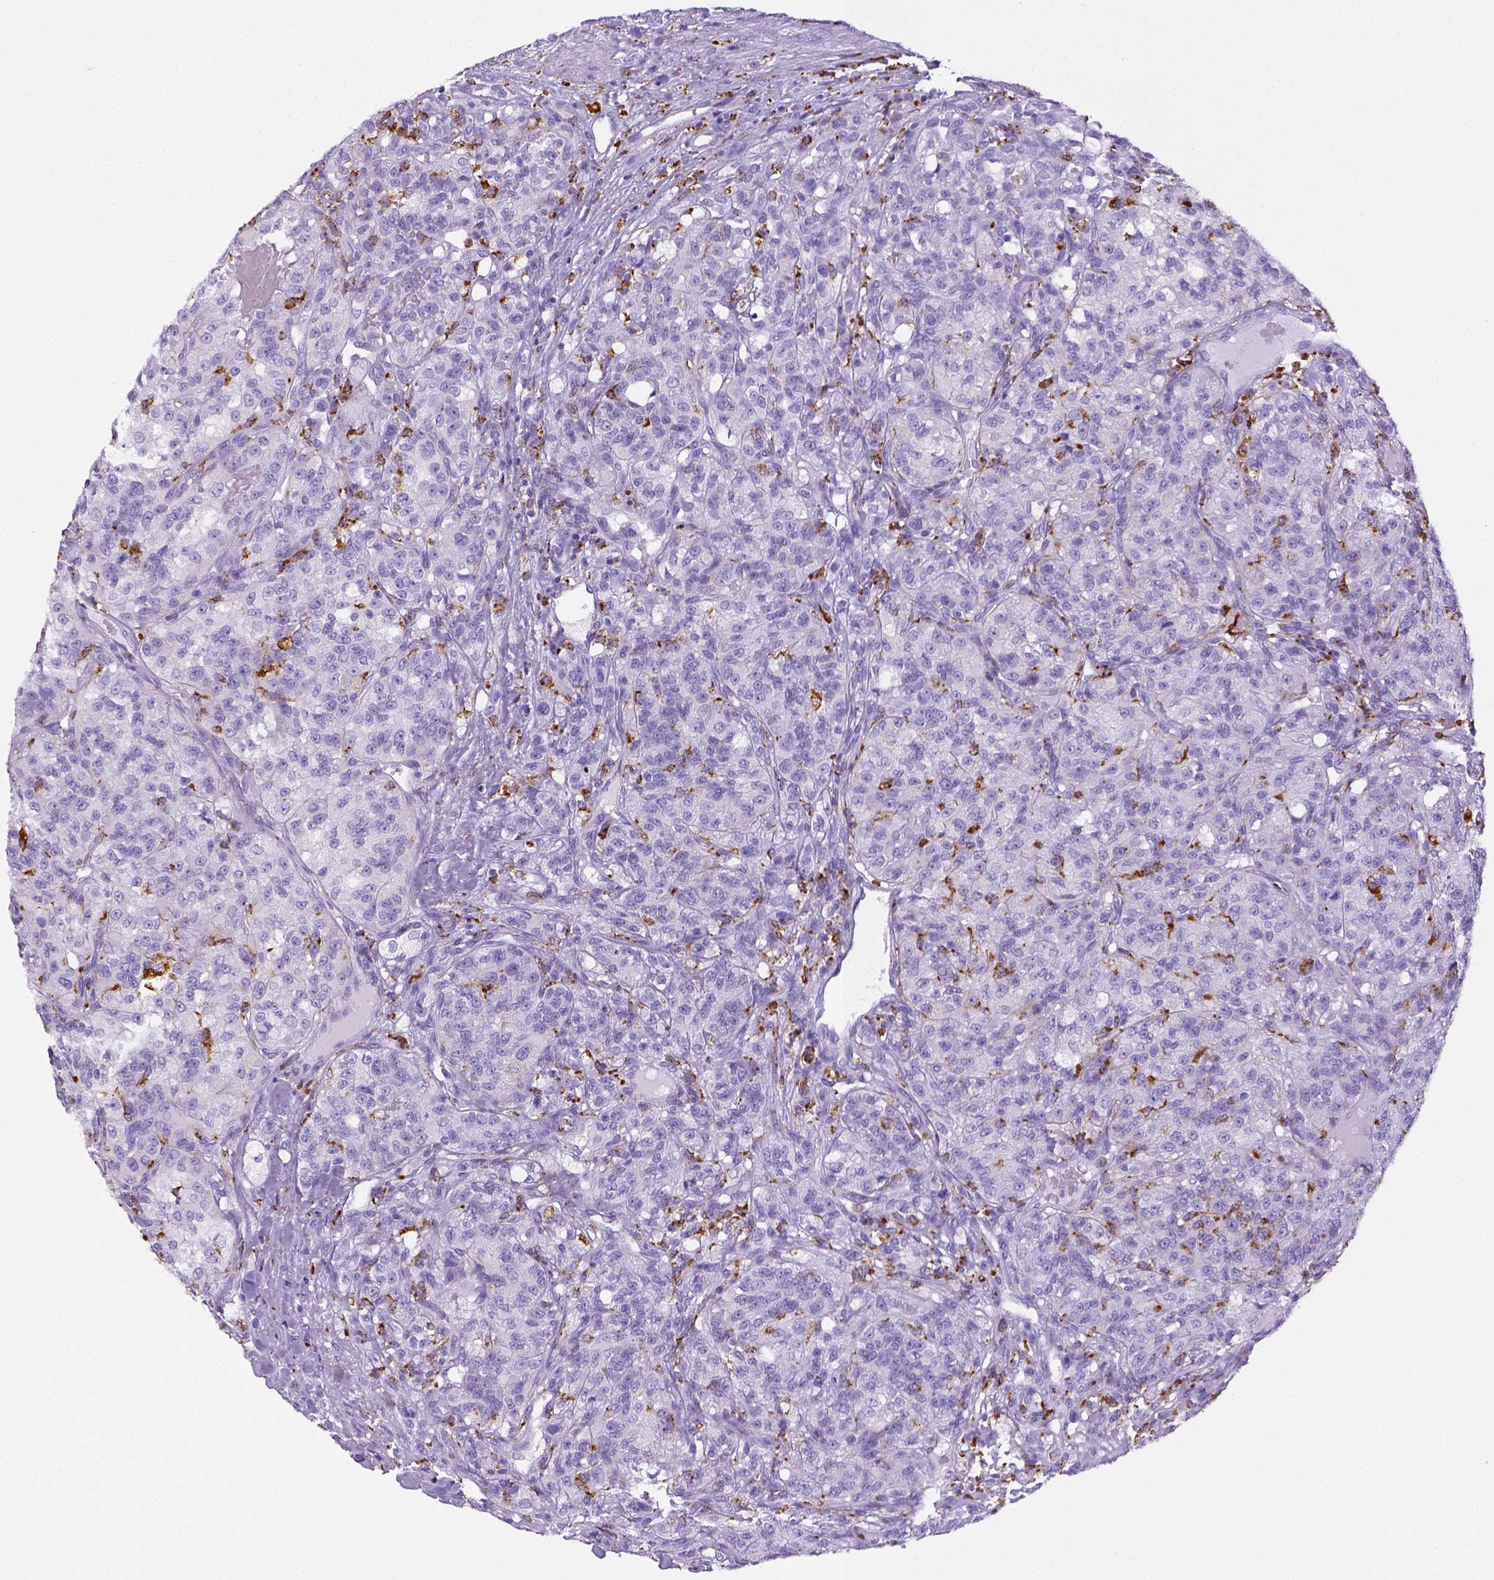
{"staining": {"intensity": "negative", "quantity": "none", "location": "none"}, "tissue": "renal cancer", "cell_type": "Tumor cells", "image_type": "cancer", "snomed": [{"axis": "morphology", "description": "Adenocarcinoma, NOS"}, {"axis": "topography", "description": "Kidney"}], "caption": "IHC histopathology image of human renal cancer stained for a protein (brown), which exhibits no positivity in tumor cells. (Immunohistochemistry, brightfield microscopy, high magnification).", "gene": "CD68", "patient": {"sex": "female", "age": 63}}